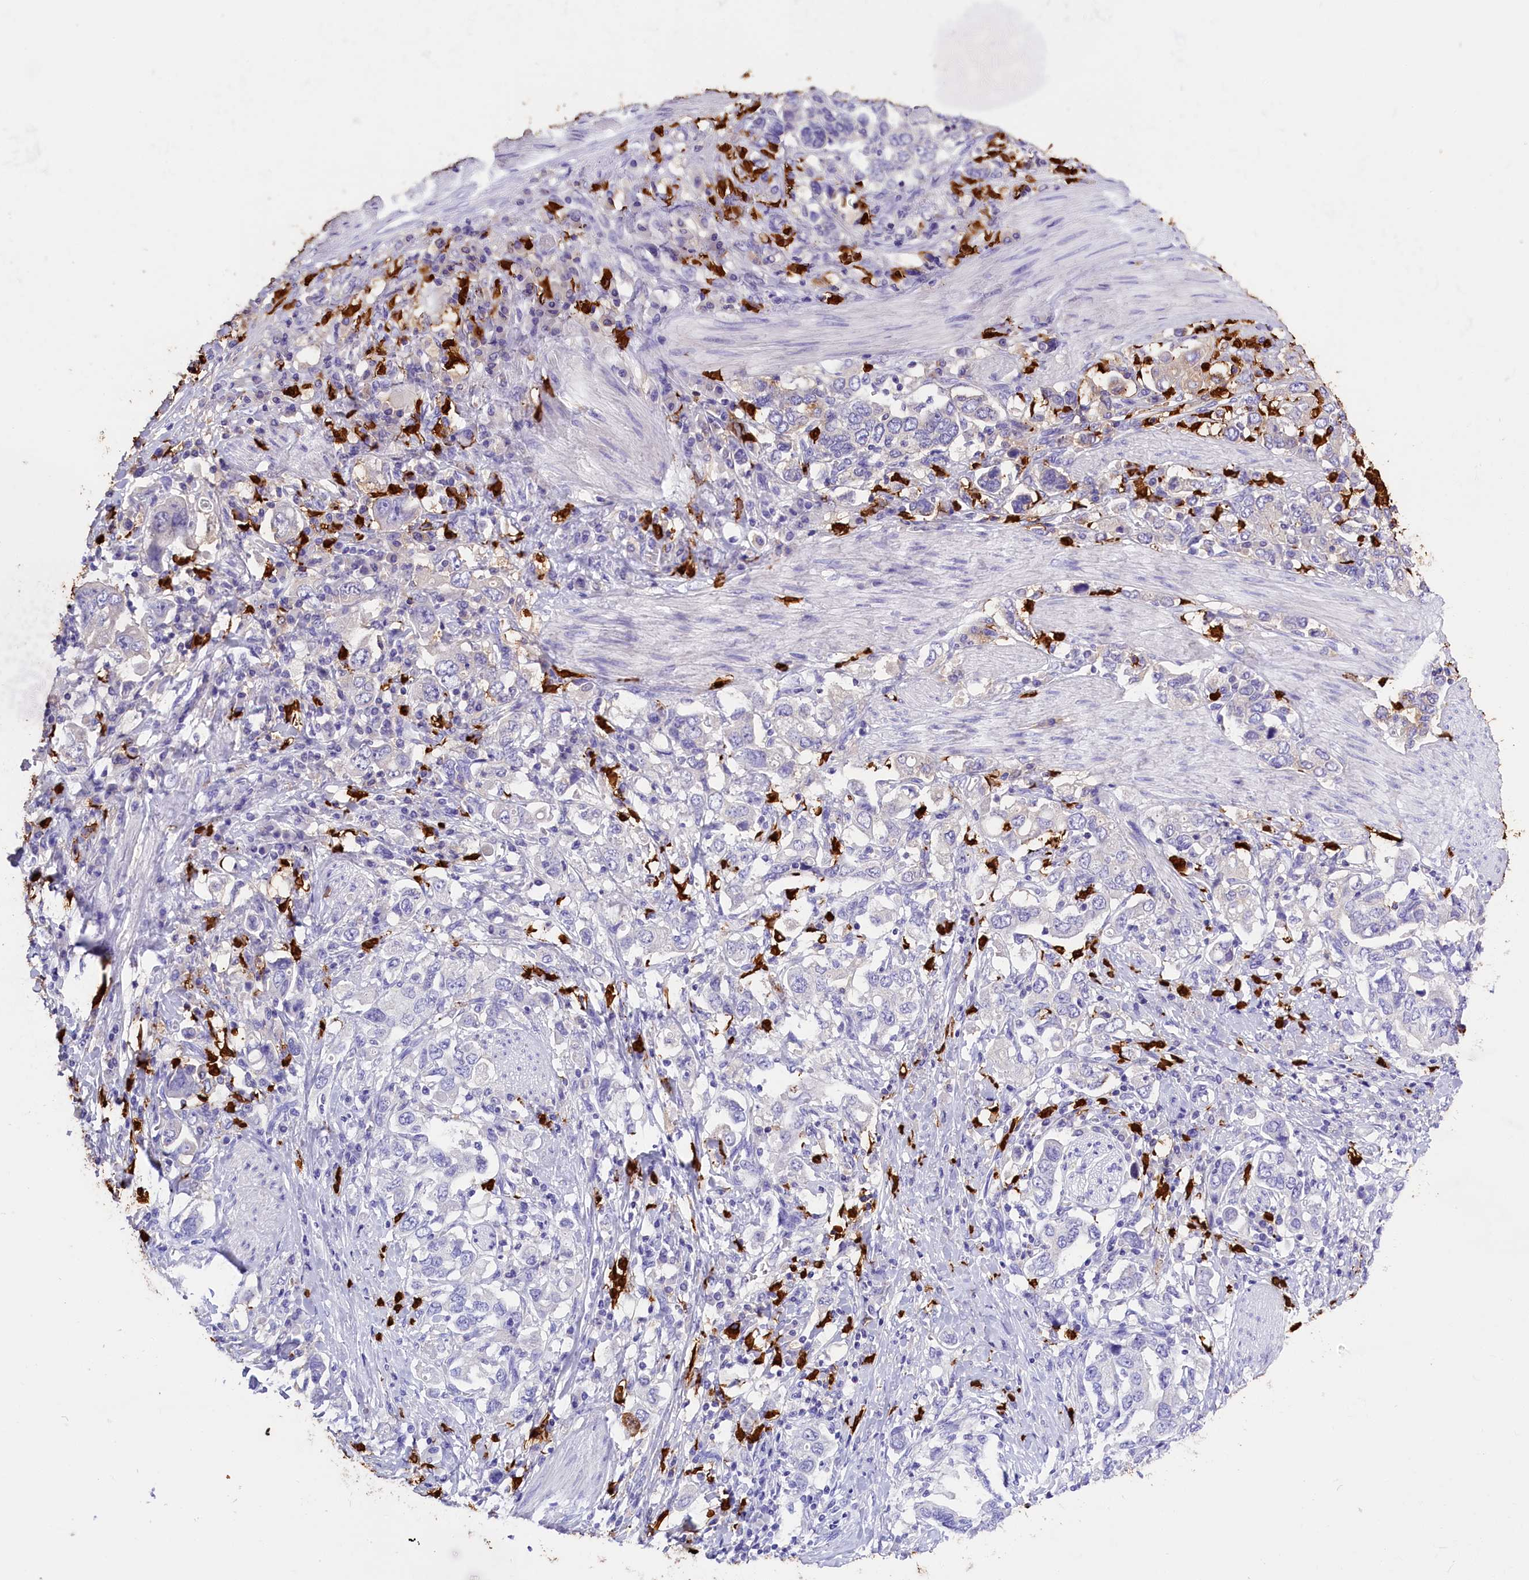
{"staining": {"intensity": "negative", "quantity": "none", "location": "none"}, "tissue": "stomach cancer", "cell_type": "Tumor cells", "image_type": "cancer", "snomed": [{"axis": "morphology", "description": "Adenocarcinoma, NOS"}, {"axis": "topography", "description": "Stomach, upper"}, {"axis": "topography", "description": "Stomach"}], "caption": "The micrograph demonstrates no staining of tumor cells in stomach cancer (adenocarcinoma).", "gene": "CLC", "patient": {"sex": "male", "age": 62}}